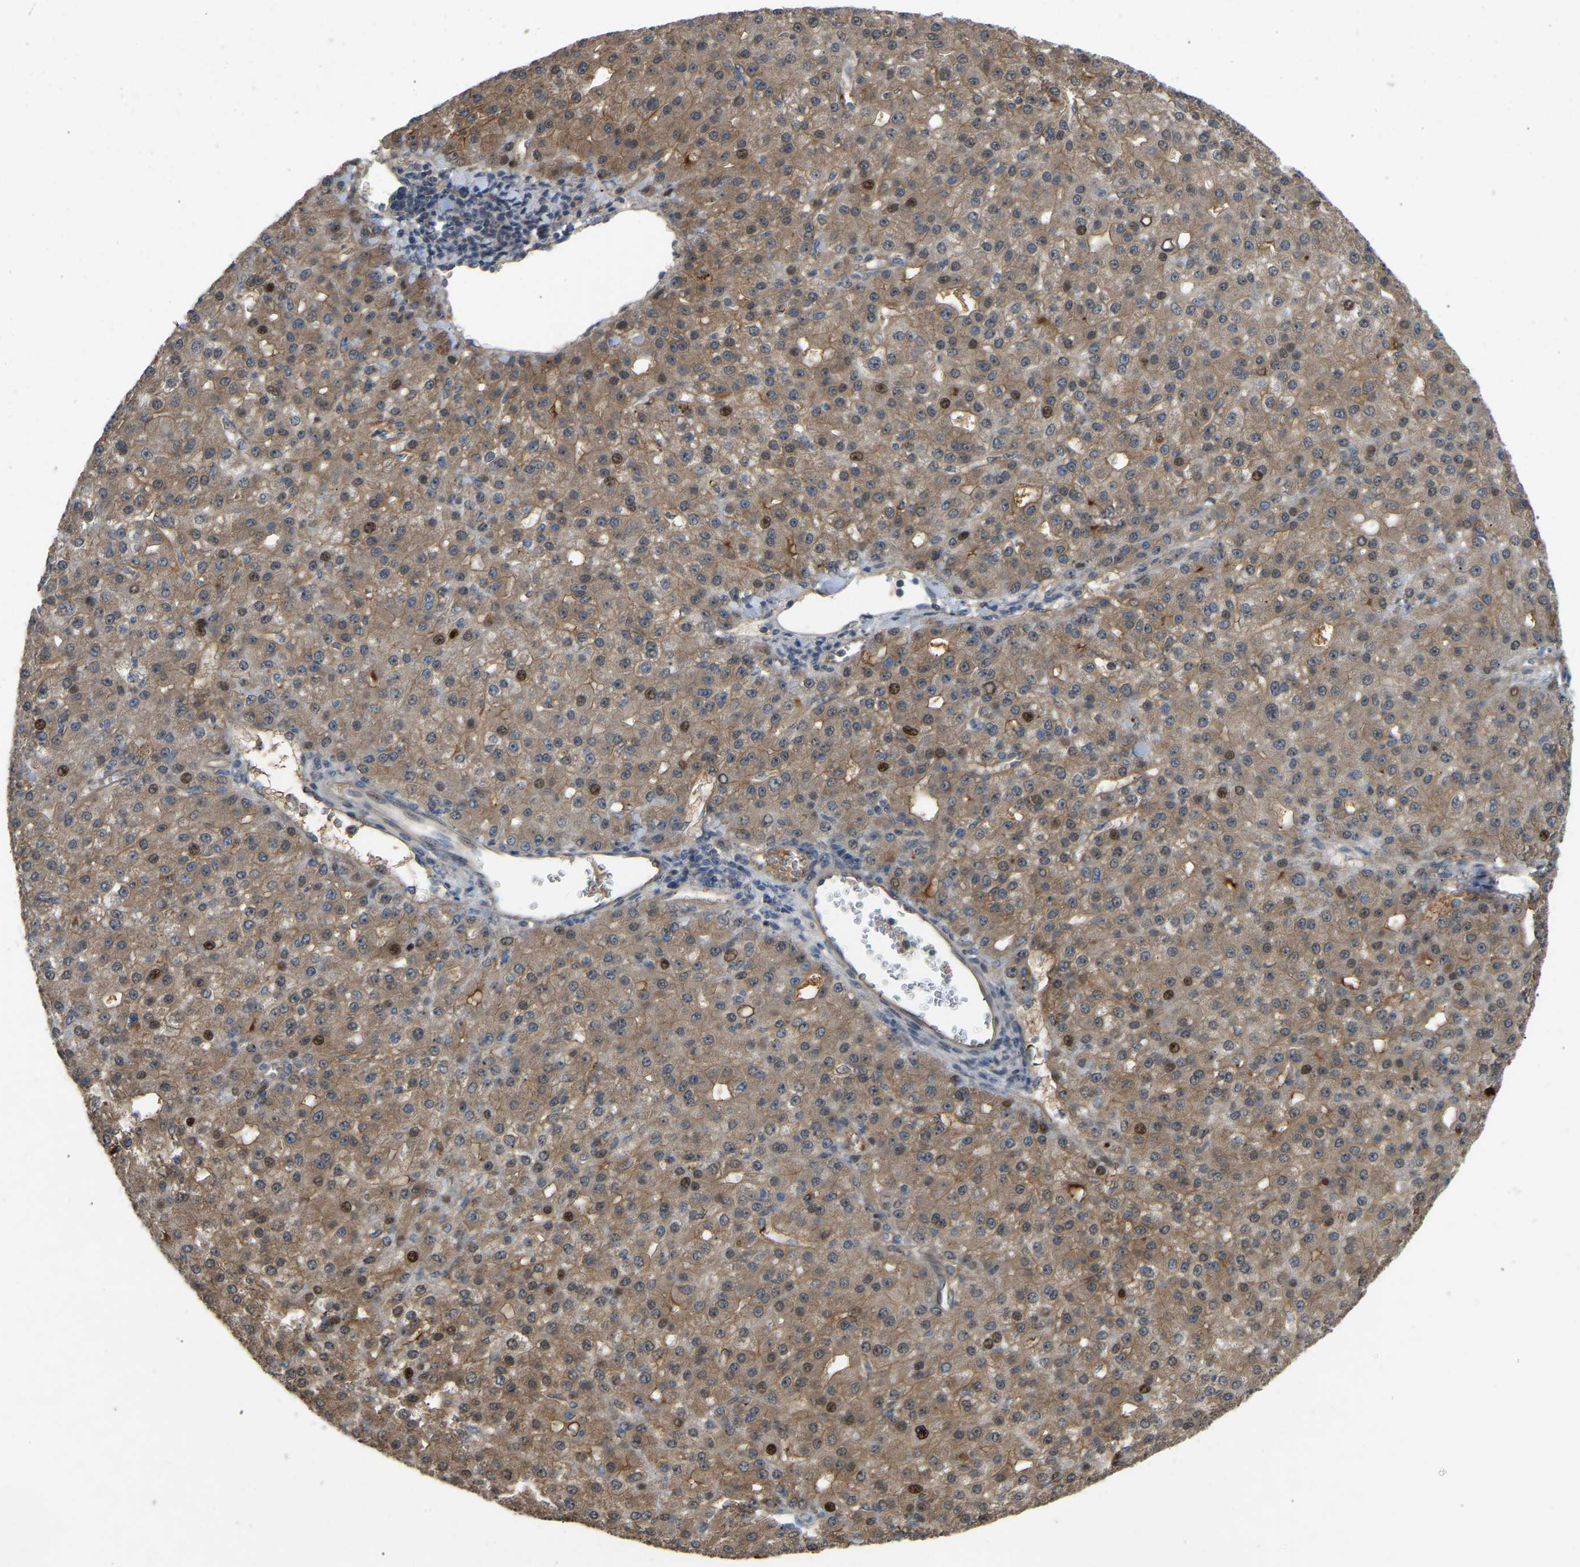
{"staining": {"intensity": "moderate", "quantity": ">75%", "location": "cytoplasmic/membranous,nuclear"}, "tissue": "liver cancer", "cell_type": "Tumor cells", "image_type": "cancer", "snomed": [{"axis": "morphology", "description": "Carcinoma, Hepatocellular, NOS"}, {"axis": "topography", "description": "Liver"}], "caption": "High-power microscopy captured an immunohistochemistry photomicrograph of liver cancer (hepatocellular carcinoma), revealing moderate cytoplasmic/membranous and nuclear positivity in approximately >75% of tumor cells.", "gene": "C21orf91", "patient": {"sex": "male", "age": 67}}